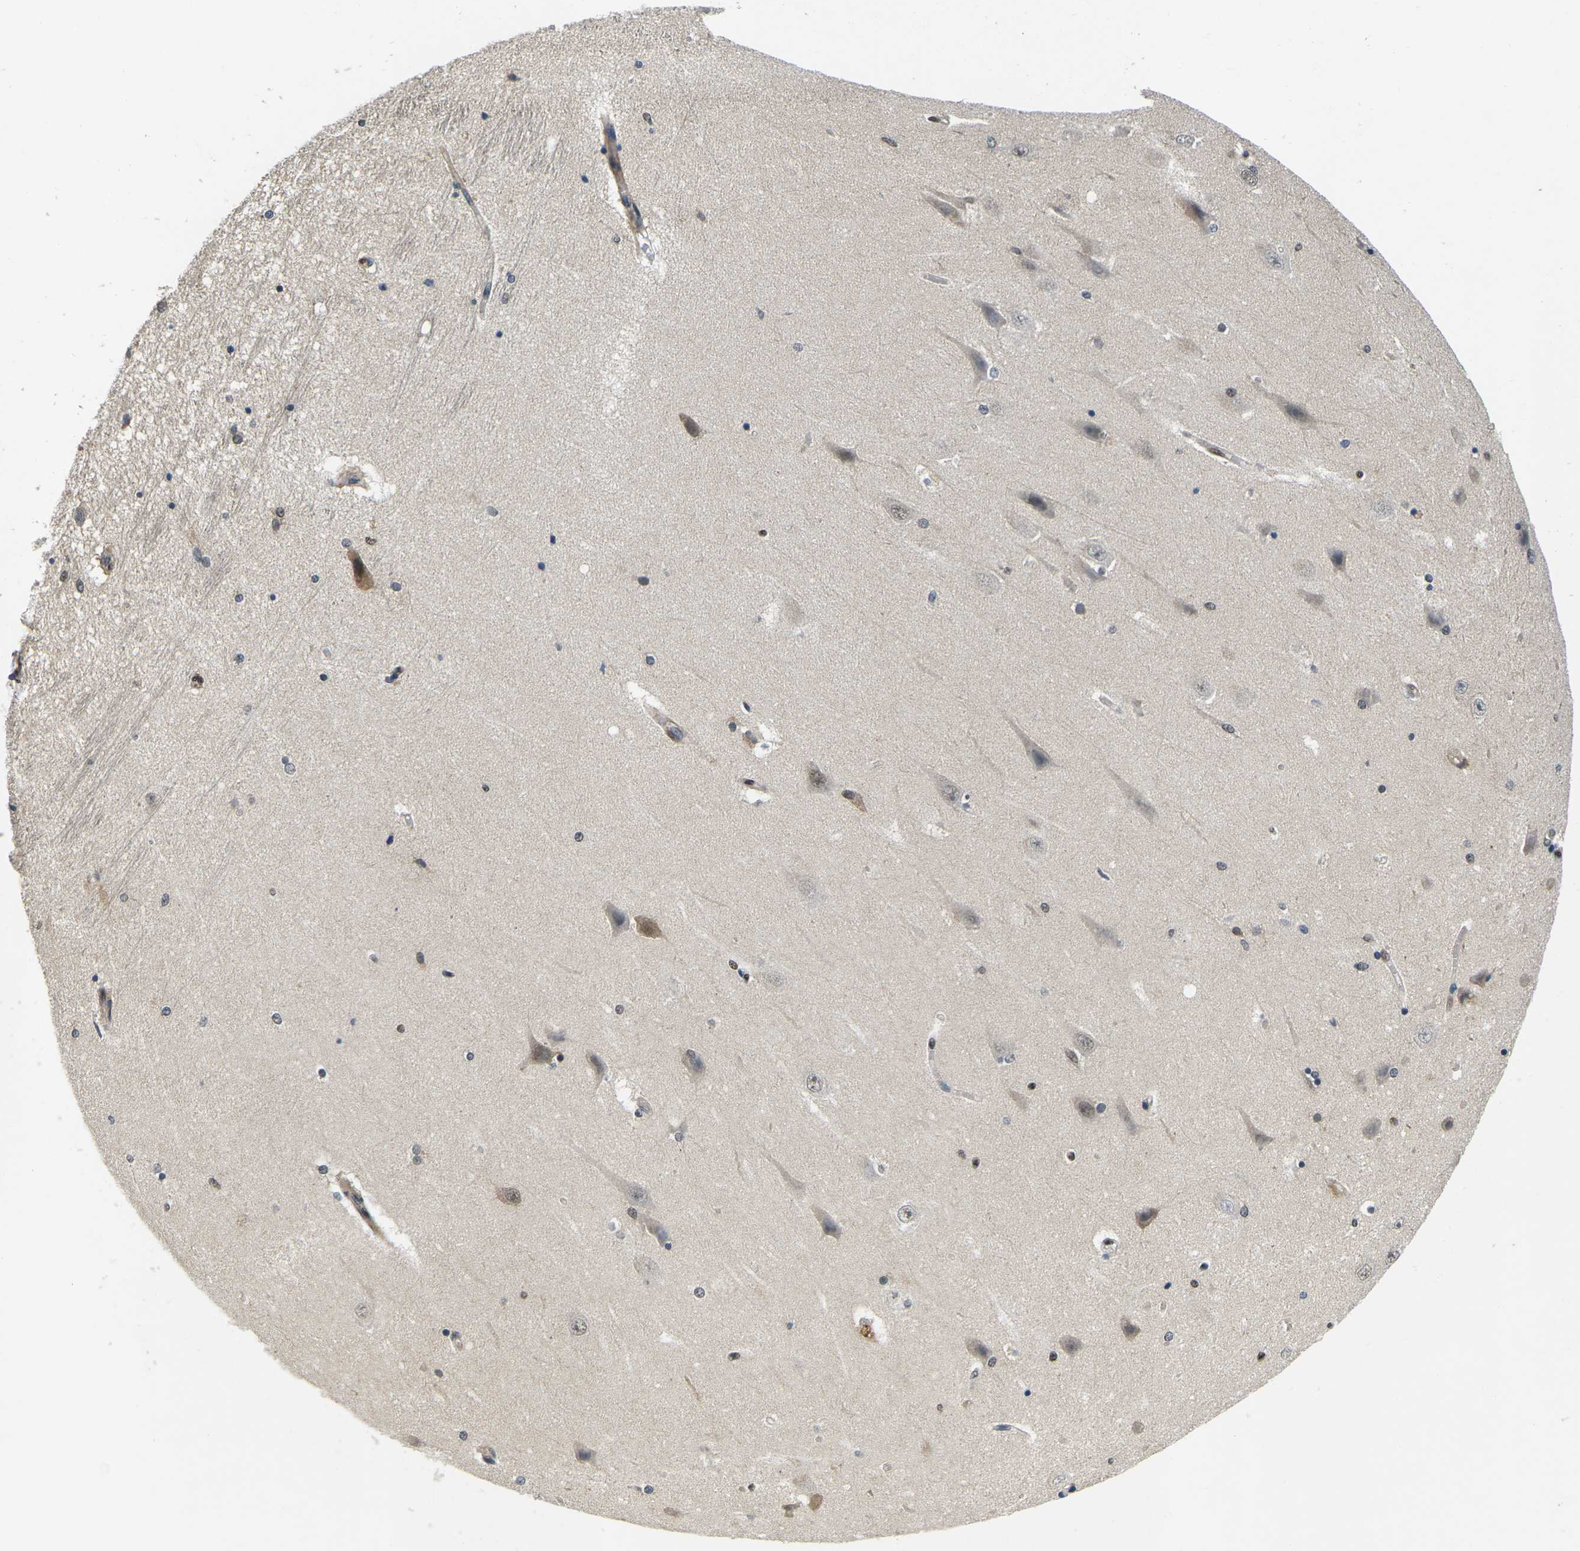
{"staining": {"intensity": "moderate", "quantity": "<25%", "location": "nuclear"}, "tissue": "hippocampus", "cell_type": "Glial cells", "image_type": "normal", "snomed": [{"axis": "morphology", "description": "Normal tissue, NOS"}, {"axis": "topography", "description": "Hippocampus"}], "caption": "Protein analysis of benign hippocampus exhibits moderate nuclear positivity in approximately <25% of glial cells.", "gene": "ERBB4", "patient": {"sex": "female", "age": 54}}